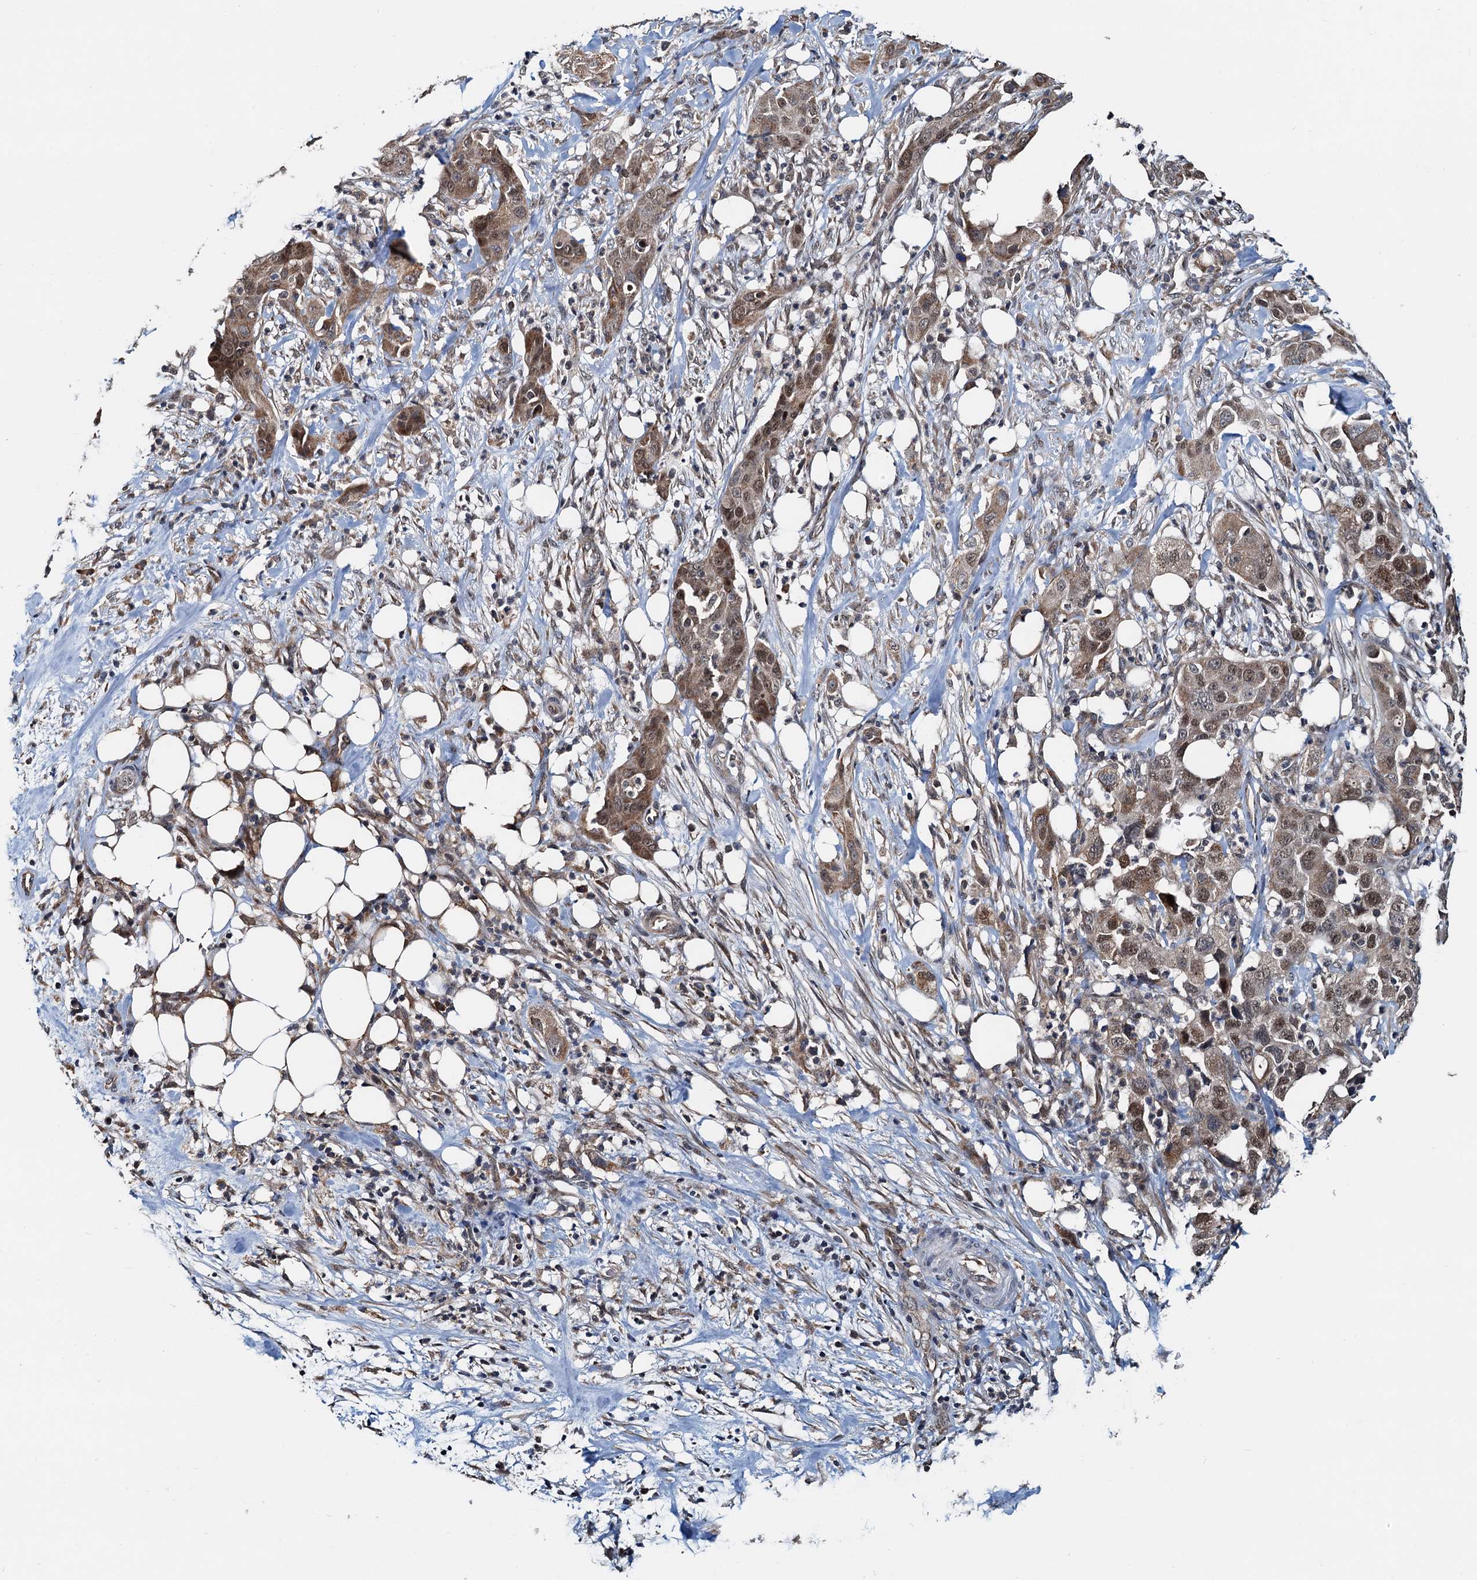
{"staining": {"intensity": "moderate", "quantity": "25%-75%", "location": "cytoplasmic/membranous,nuclear"}, "tissue": "pancreatic cancer", "cell_type": "Tumor cells", "image_type": "cancer", "snomed": [{"axis": "morphology", "description": "Adenocarcinoma, NOS"}, {"axis": "topography", "description": "Pancreas"}], "caption": "High-power microscopy captured an immunohistochemistry (IHC) histopathology image of pancreatic cancer (adenocarcinoma), revealing moderate cytoplasmic/membranous and nuclear positivity in about 25%-75% of tumor cells. Using DAB (3,3'-diaminobenzidine) (brown) and hematoxylin (blue) stains, captured at high magnification using brightfield microscopy.", "gene": "MCMBP", "patient": {"sex": "female", "age": 78}}